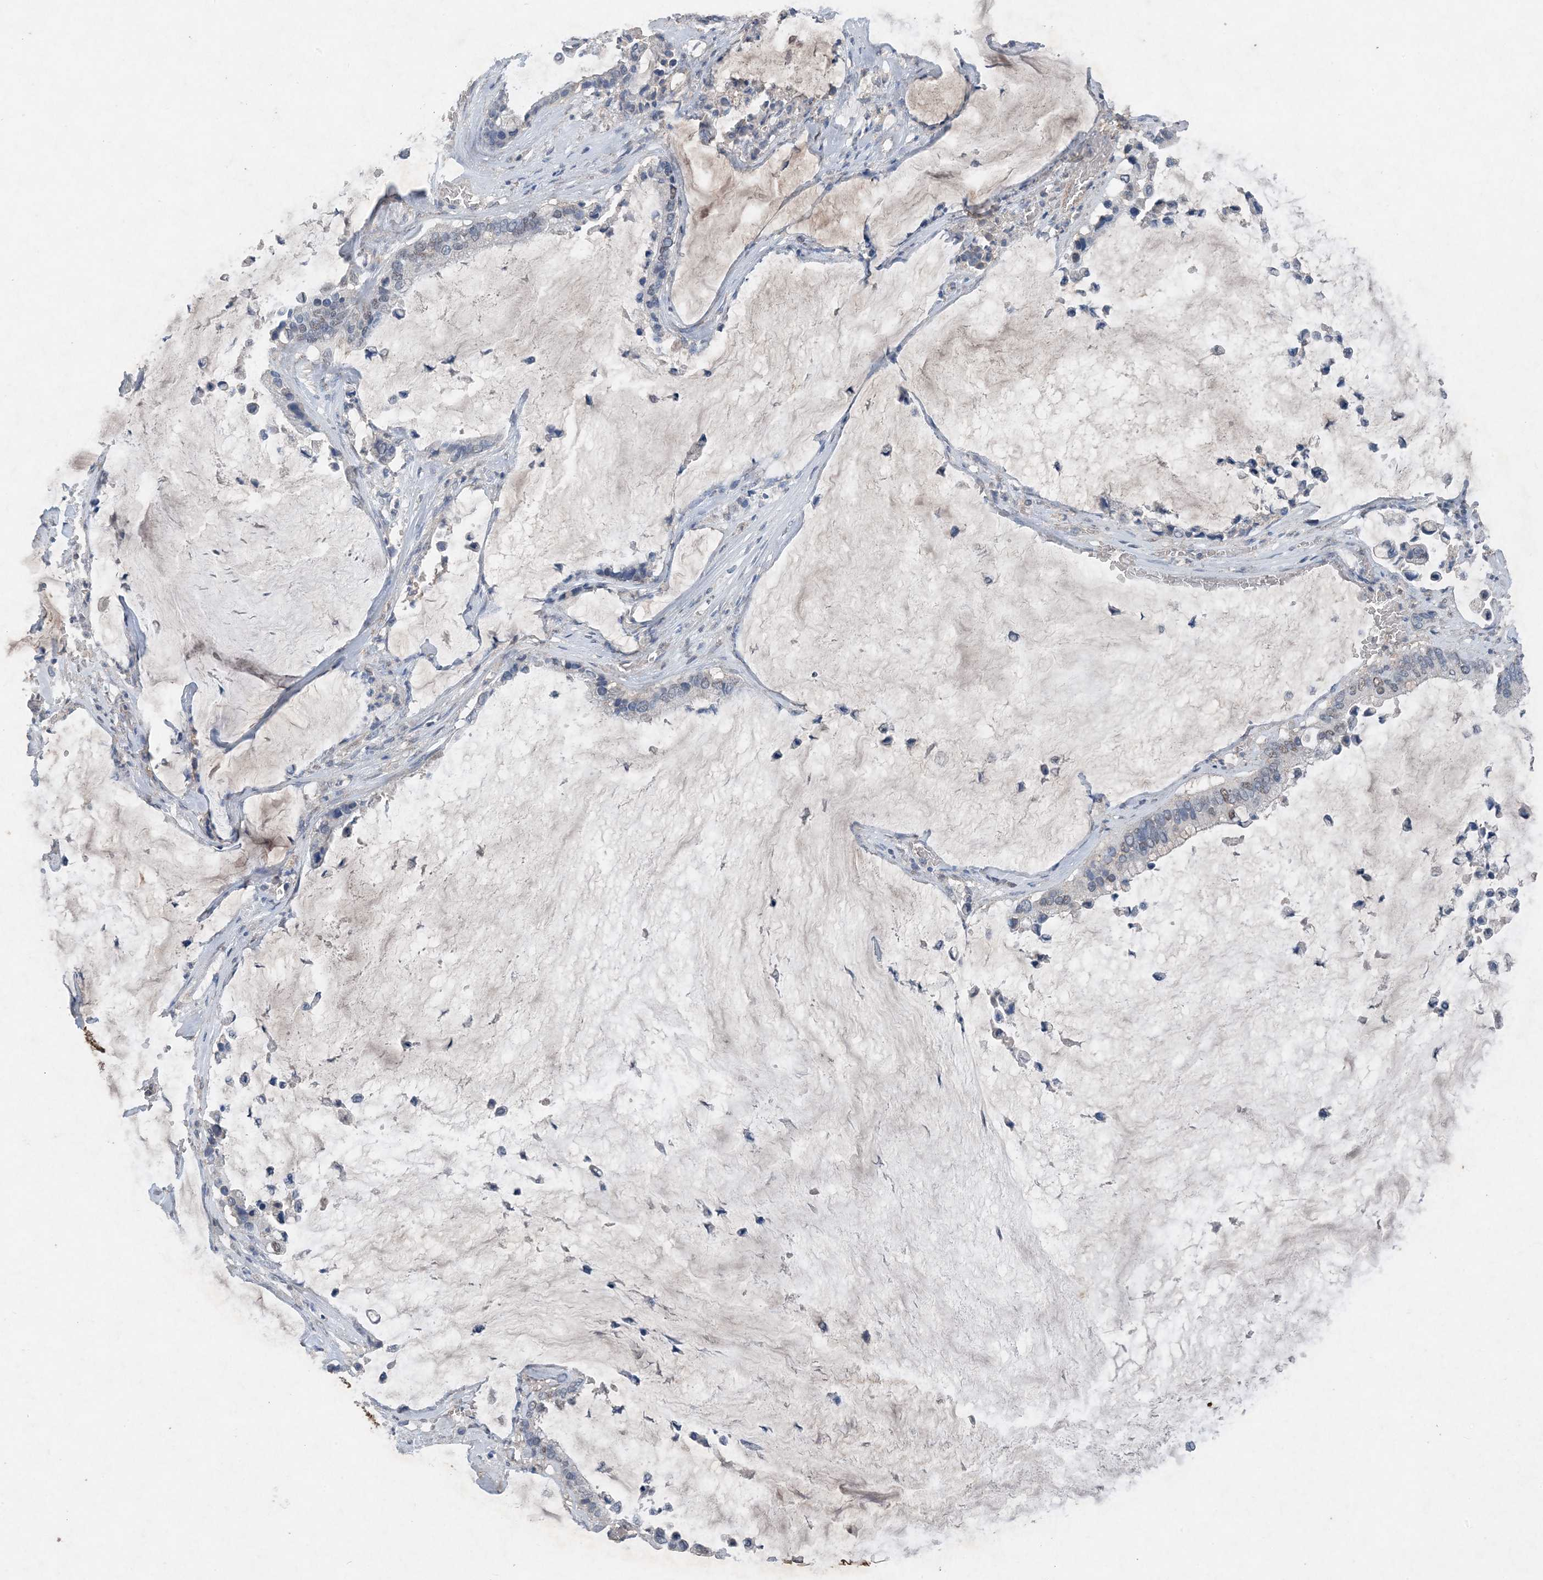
{"staining": {"intensity": "negative", "quantity": "none", "location": "none"}, "tissue": "pancreatic cancer", "cell_type": "Tumor cells", "image_type": "cancer", "snomed": [{"axis": "morphology", "description": "Adenocarcinoma, NOS"}, {"axis": "topography", "description": "Pancreas"}], "caption": "This is an IHC histopathology image of pancreatic adenocarcinoma. There is no positivity in tumor cells.", "gene": "FCN3", "patient": {"sex": "male", "age": 41}}